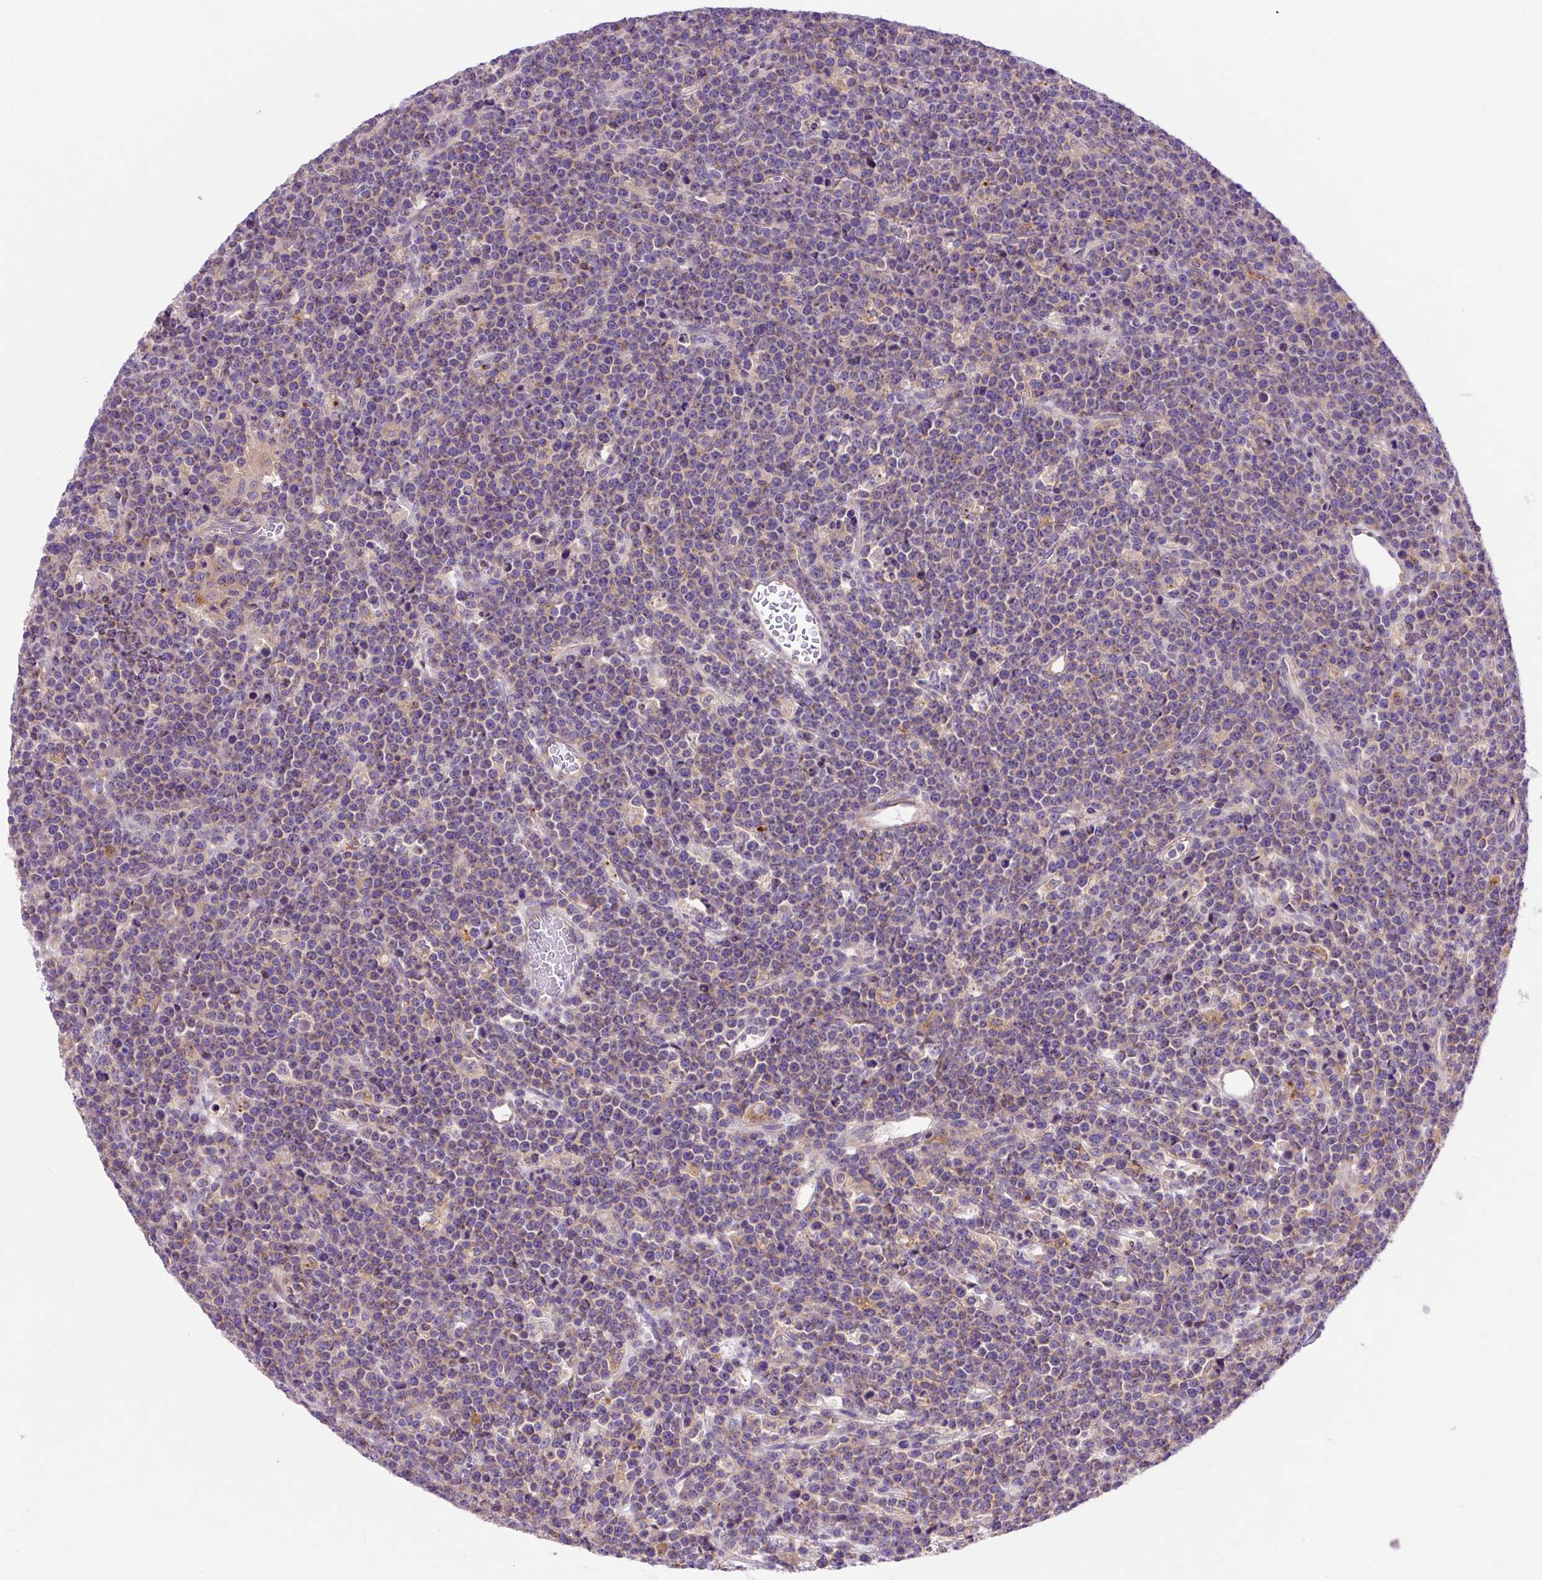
{"staining": {"intensity": "weak", "quantity": "25%-75%", "location": "cytoplasmic/membranous"}, "tissue": "lymphoma", "cell_type": "Tumor cells", "image_type": "cancer", "snomed": [{"axis": "morphology", "description": "Malignant lymphoma, non-Hodgkin's type, High grade"}, {"axis": "topography", "description": "Ovary"}], "caption": "High-grade malignant lymphoma, non-Hodgkin's type tissue shows weak cytoplasmic/membranous staining in about 25%-75% of tumor cells (DAB (3,3'-diaminobenzidine) IHC with brightfield microscopy, high magnification).", "gene": "OR4K15", "patient": {"sex": "female", "age": 56}}